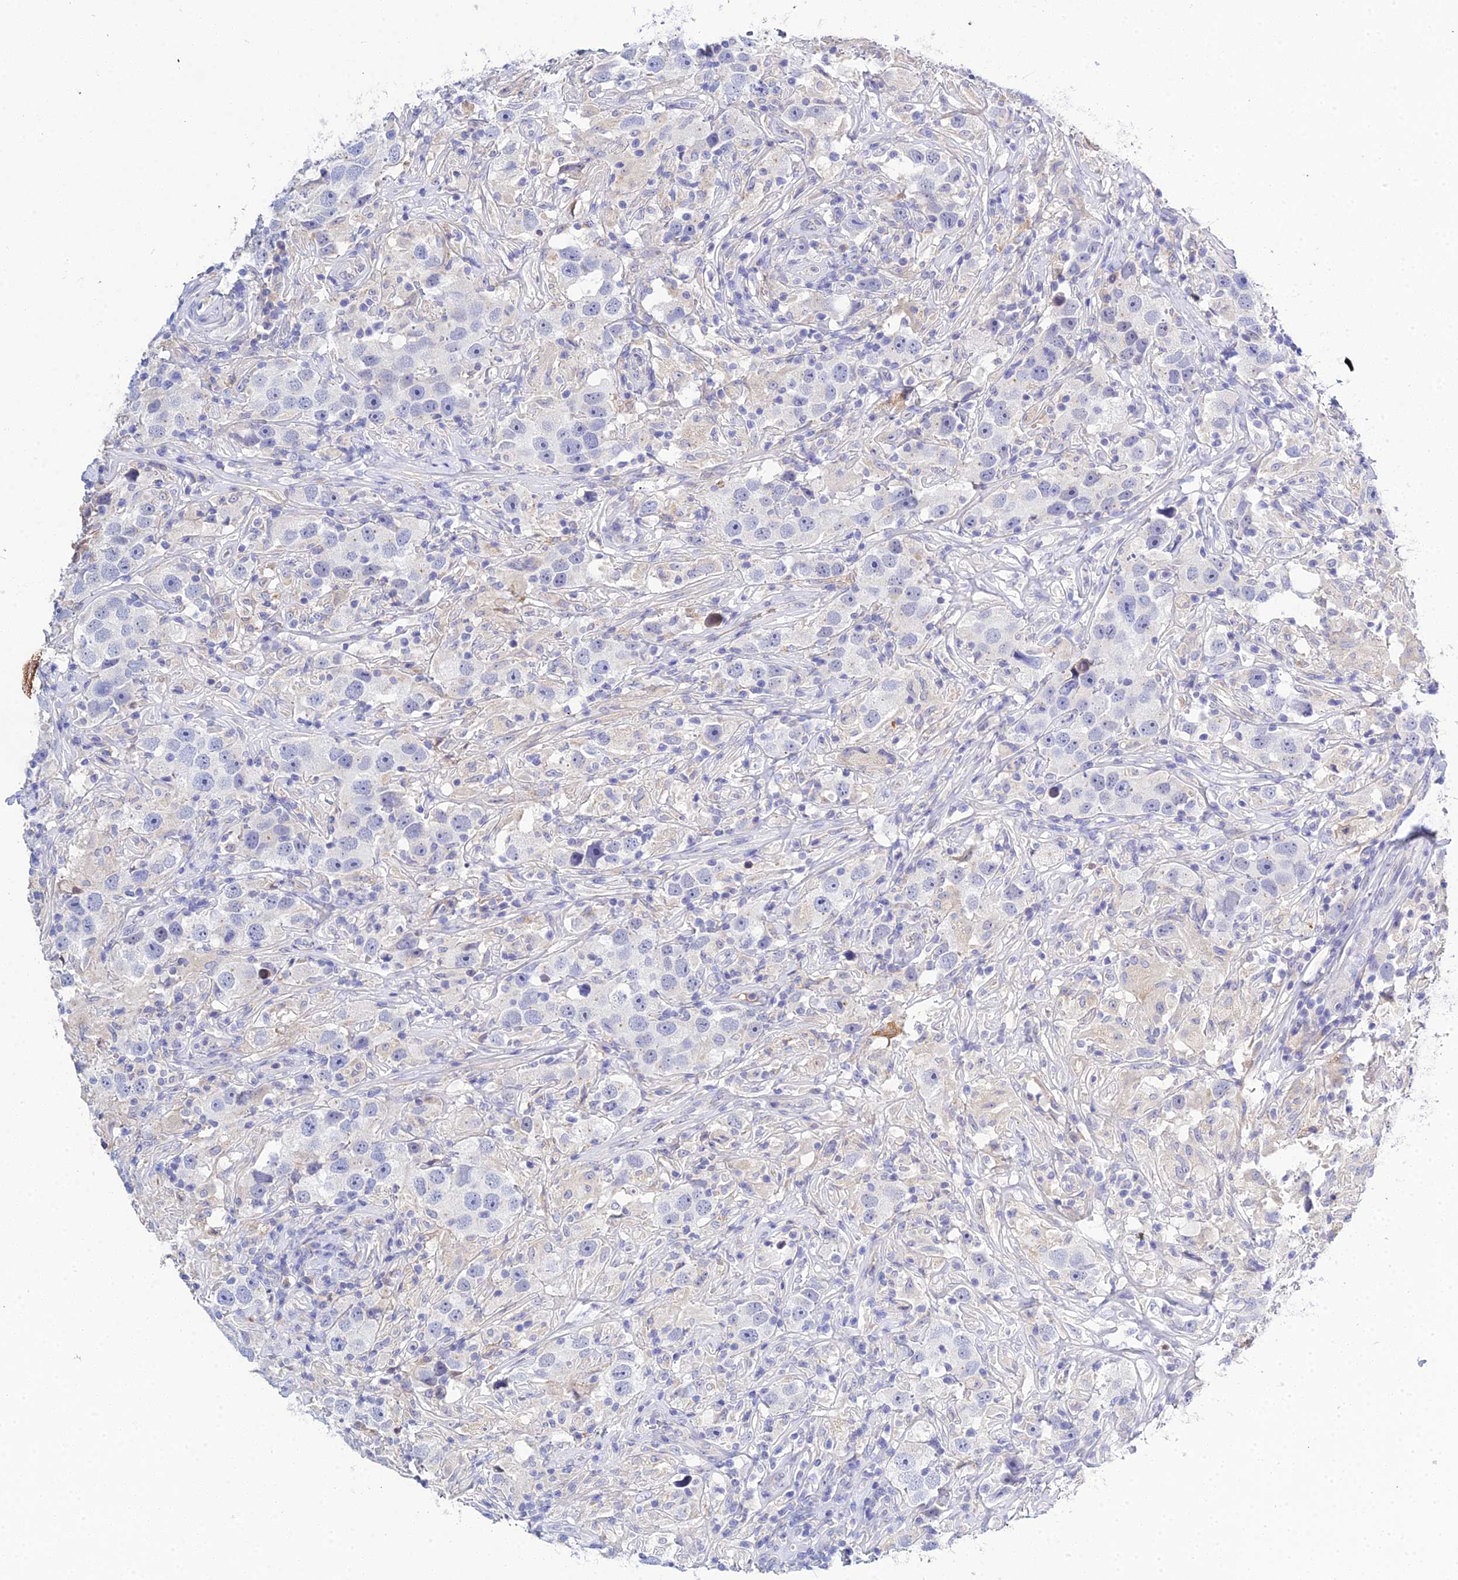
{"staining": {"intensity": "negative", "quantity": "none", "location": "none"}, "tissue": "testis cancer", "cell_type": "Tumor cells", "image_type": "cancer", "snomed": [{"axis": "morphology", "description": "Seminoma, NOS"}, {"axis": "topography", "description": "Testis"}], "caption": "Tumor cells show no significant protein expression in testis cancer. The staining is performed using DAB brown chromogen with nuclei counter-stained in using hematoxylin.", "gene": "ZXDA", "patient": {"sex": "male", "age": 49}}